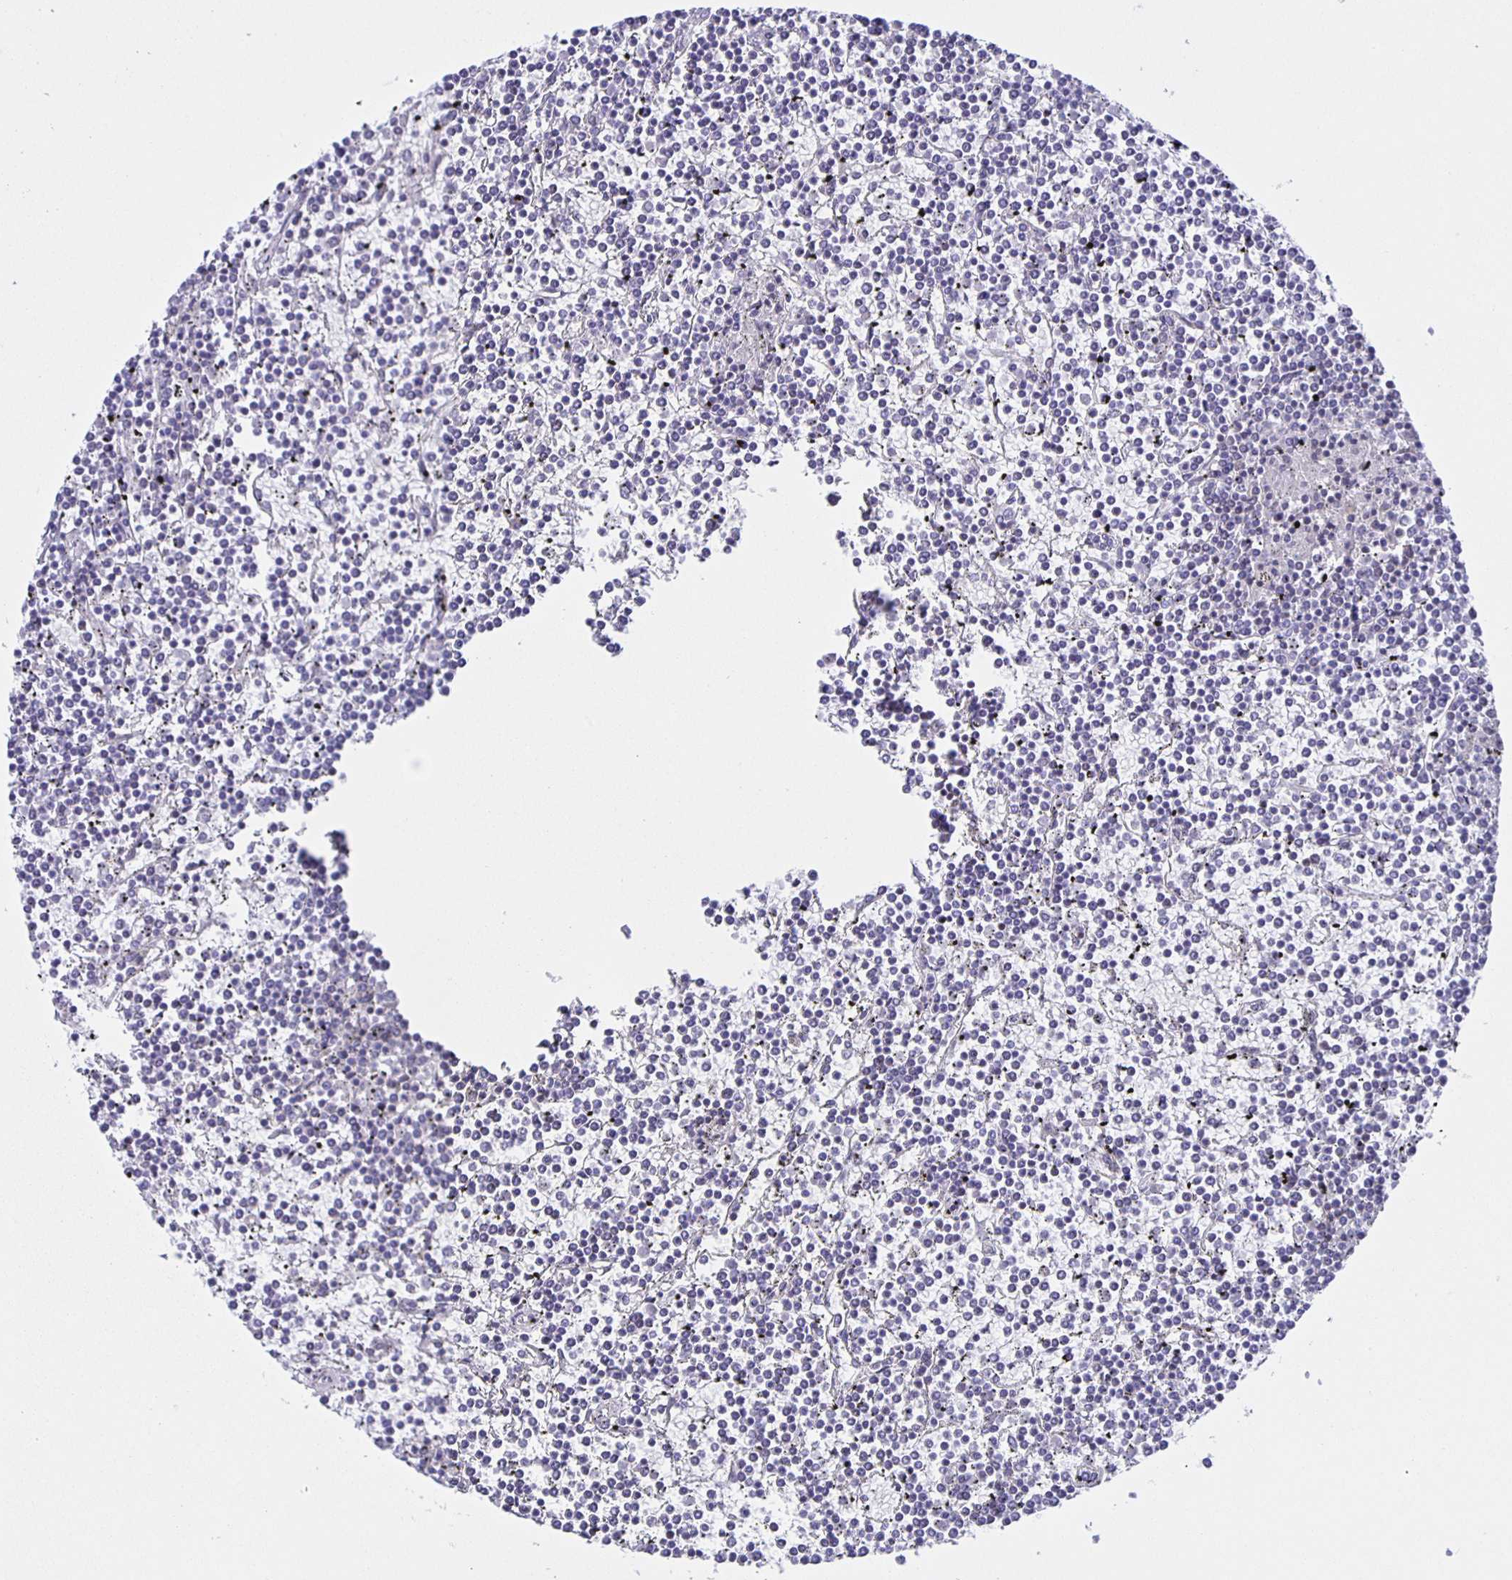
{"staining": {"intensity": "negative", "quantity": "none", "location": "none"}, "tissue": "lymphoma", "cell_type": "Tumor cells", "image_type": "cancer", "snomed": [{"axis": "morphology", "description": "Malignant lymphoma, non-Hodgkin's type, Low grade"}, {"axis": "topography", "description": "Spleen"}], "caption": "IHC of malignant lymphoma, non-Hodgkin's type (low-grade) reveals no positivity in tumor cells.", "gene": "ZRANB2", "patient": {"sex": "female", "age": 19}}